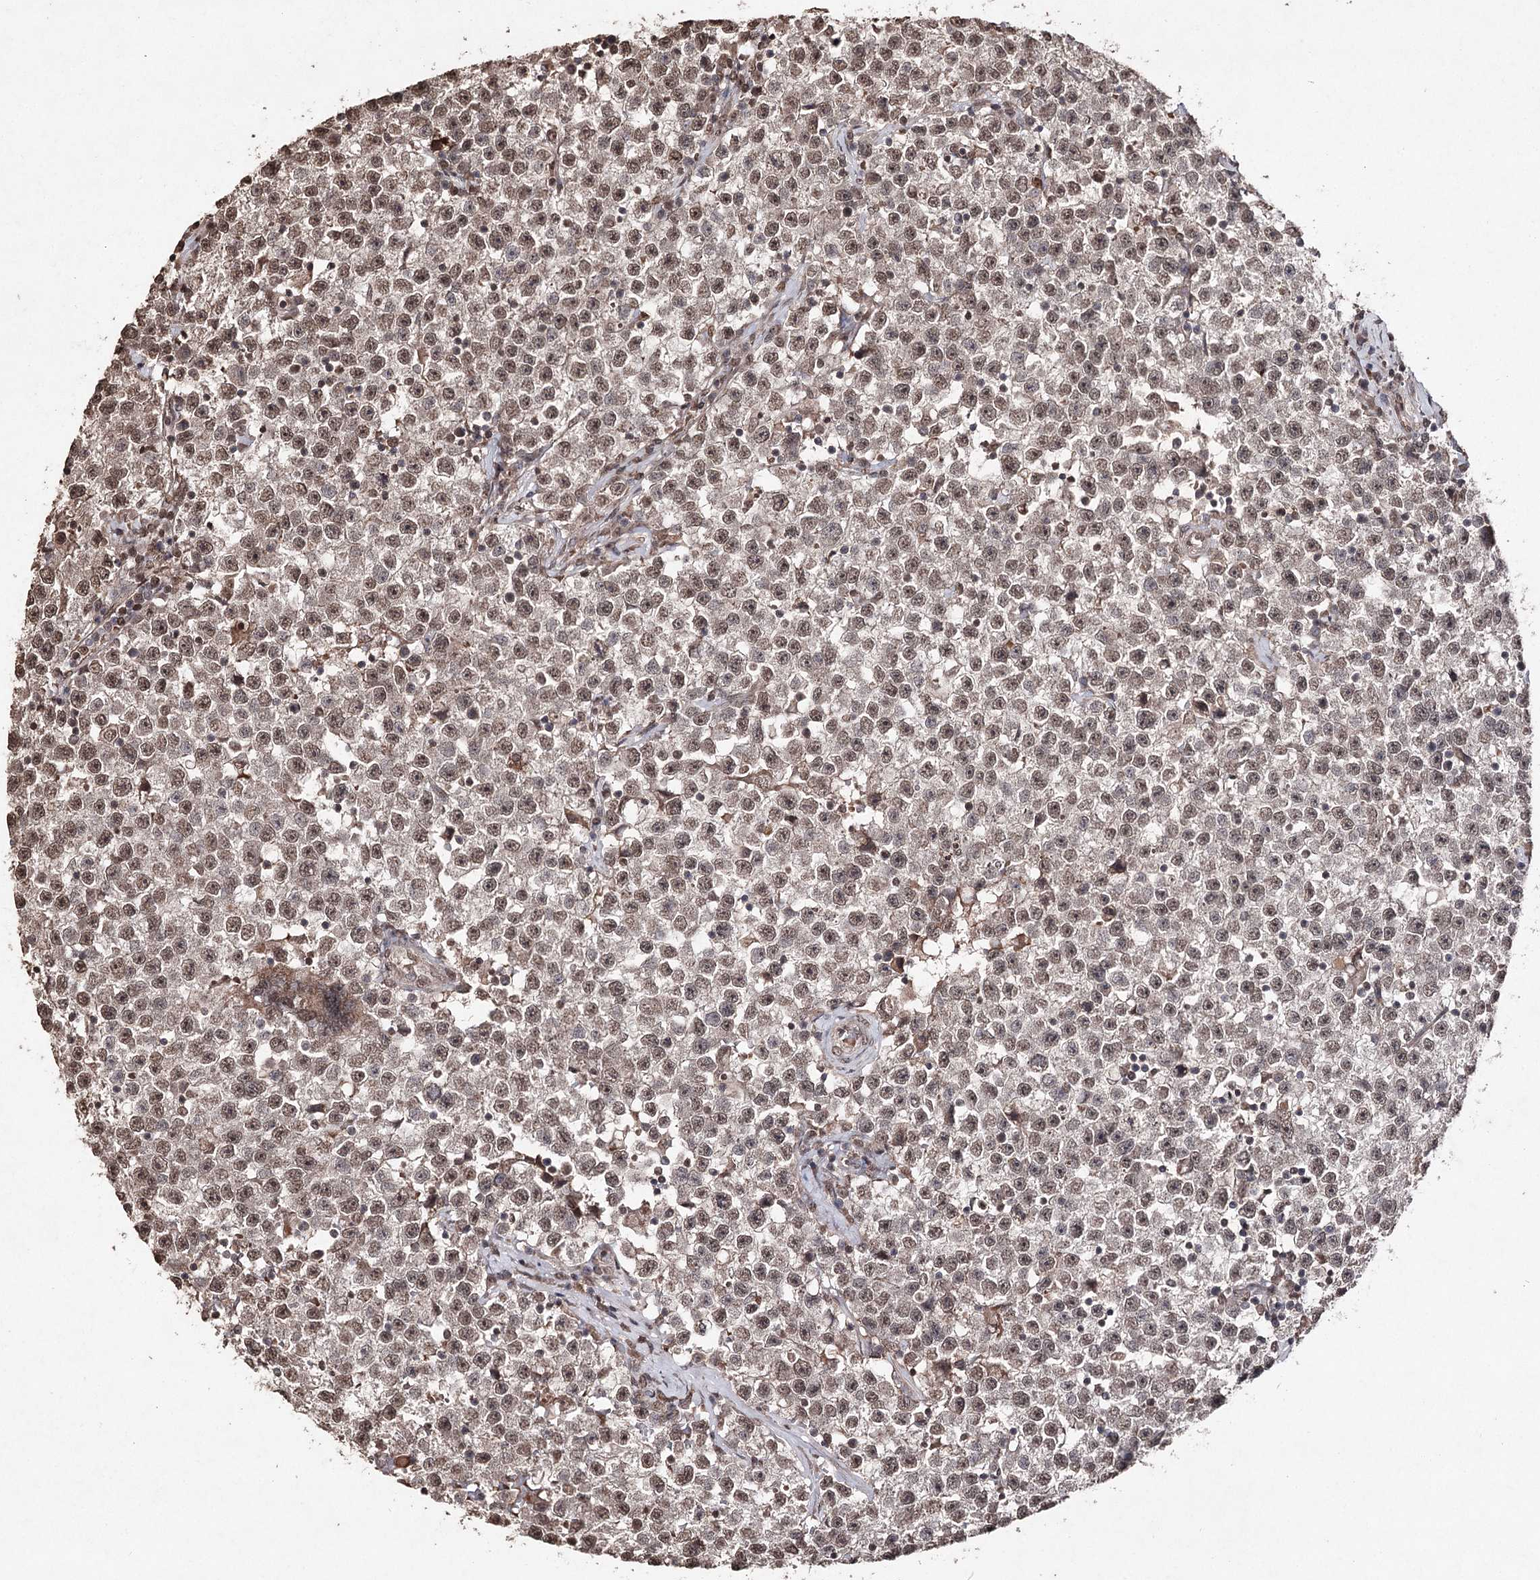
{"staining": {"intensity": "weak", "quantity": ">75%", "location": "nuclear"}, "tissue": "testis cancer", "cell_type": "Tumor cells", "image_type": "cancer", "snomed": [{"axis": "morphology", "description": "Seminoma, NOS"}, {"axis": "topography", "description": "Testis"}], "caption": "Protein staining shows weak nuclear expression in about >75% of tumor cells in testis cancer (seminoma).", "gene": "ATG14", "patient": {"sex": "male", "age": 22}}